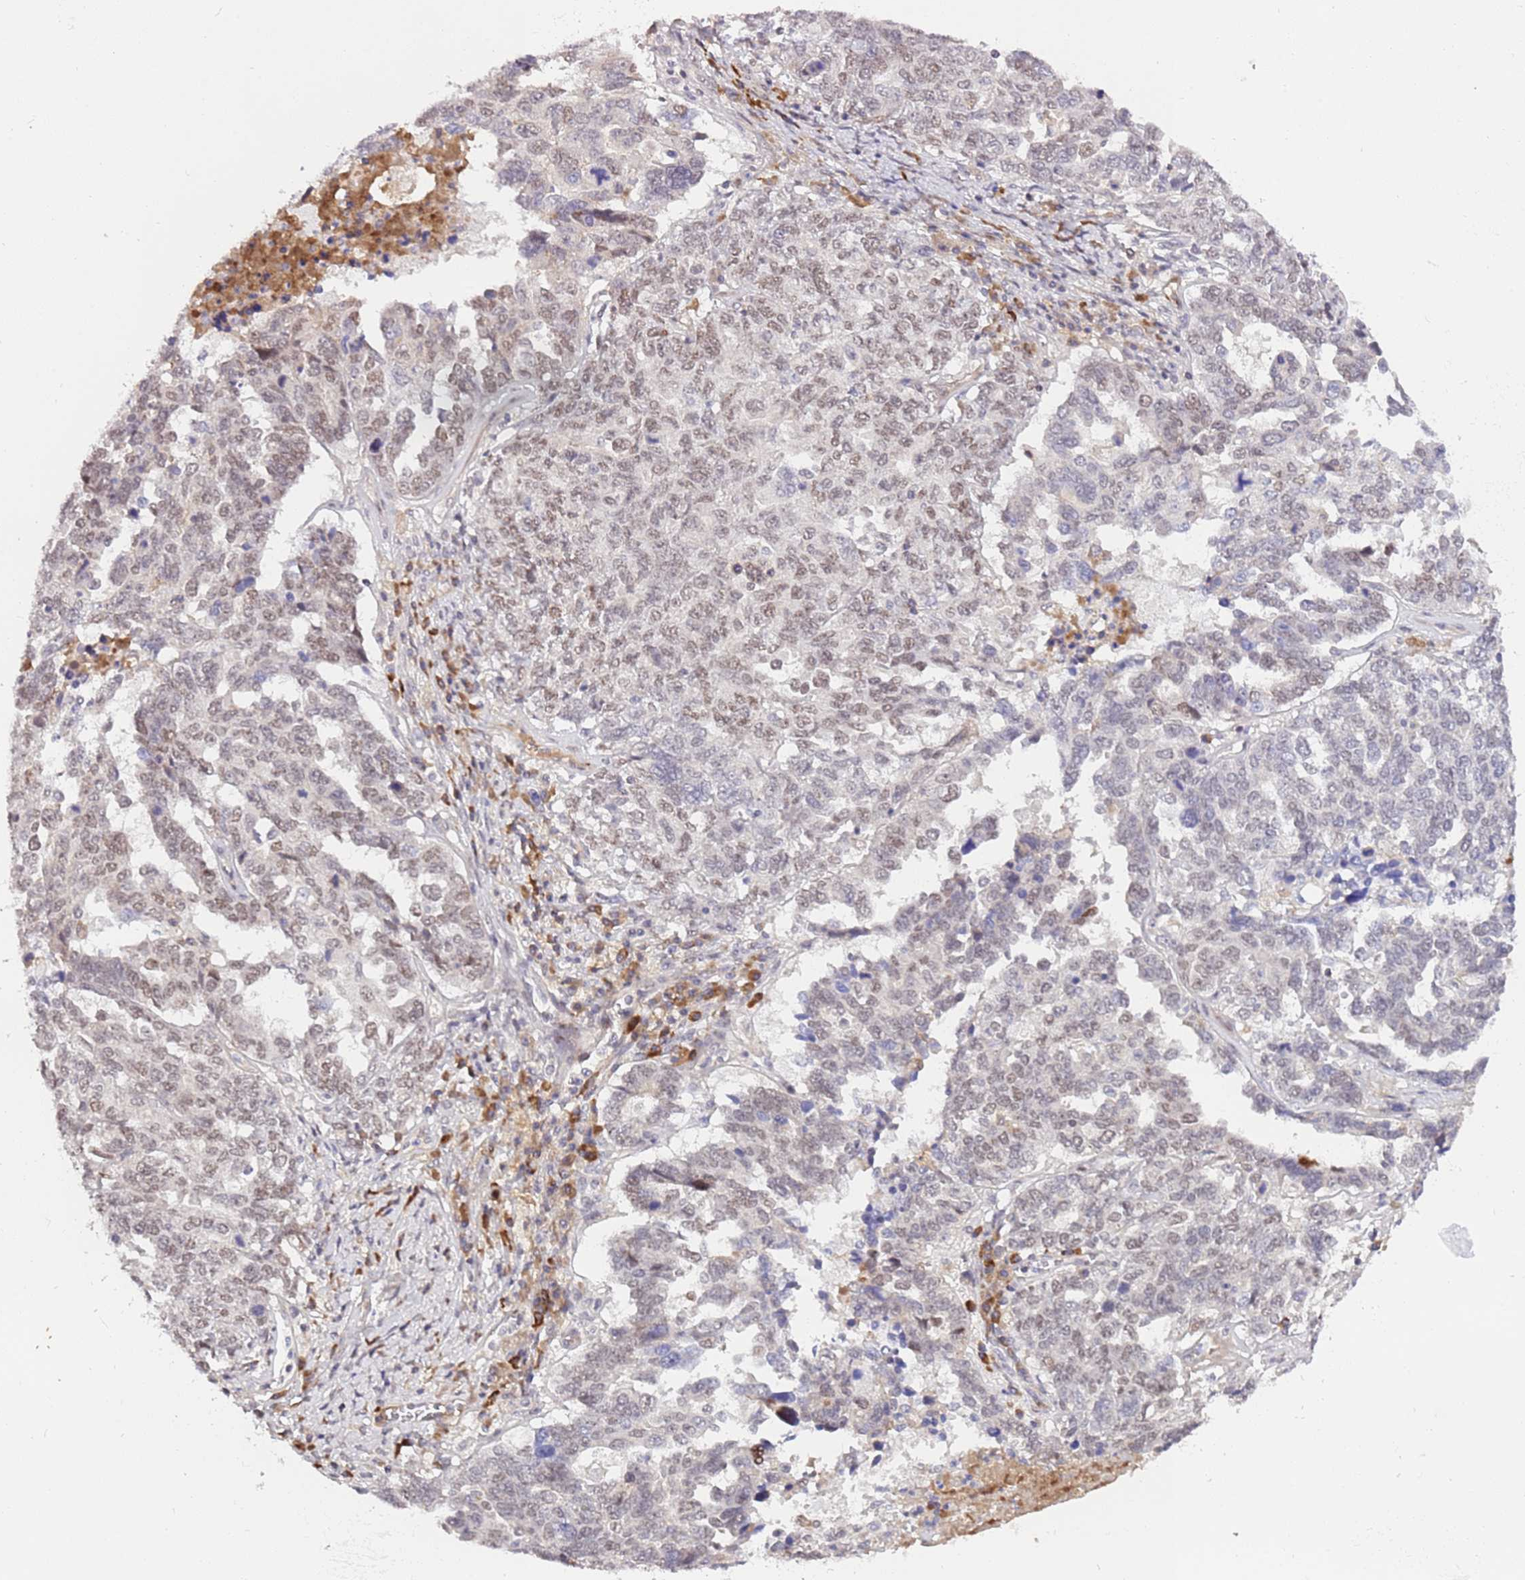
{"staining": {"intensity": "weak", "quantity": ">75%", "location": "nuclear"}, "tissue": "ovarian cancer", "cell_type": "Tumor cells", "image_type": "cancer", "snomed": [{"axis": "morphology", "description": "Carcinoma, endometroid"}, {"axis": "topography", "description": "Ovary"}], "caption": "Immunohistochemical staining of human ovarian cancer (endometroid carcinoma) demonstrates weak nuclear protein staining in approximately >75% of tumor cells. (Stains: DAB in brown, nuclei in blue, Microscopy: brightfield microscopy at high magnification).", "gene": "MAGEF1", "patient": {"sex": "female", "age": 62}}